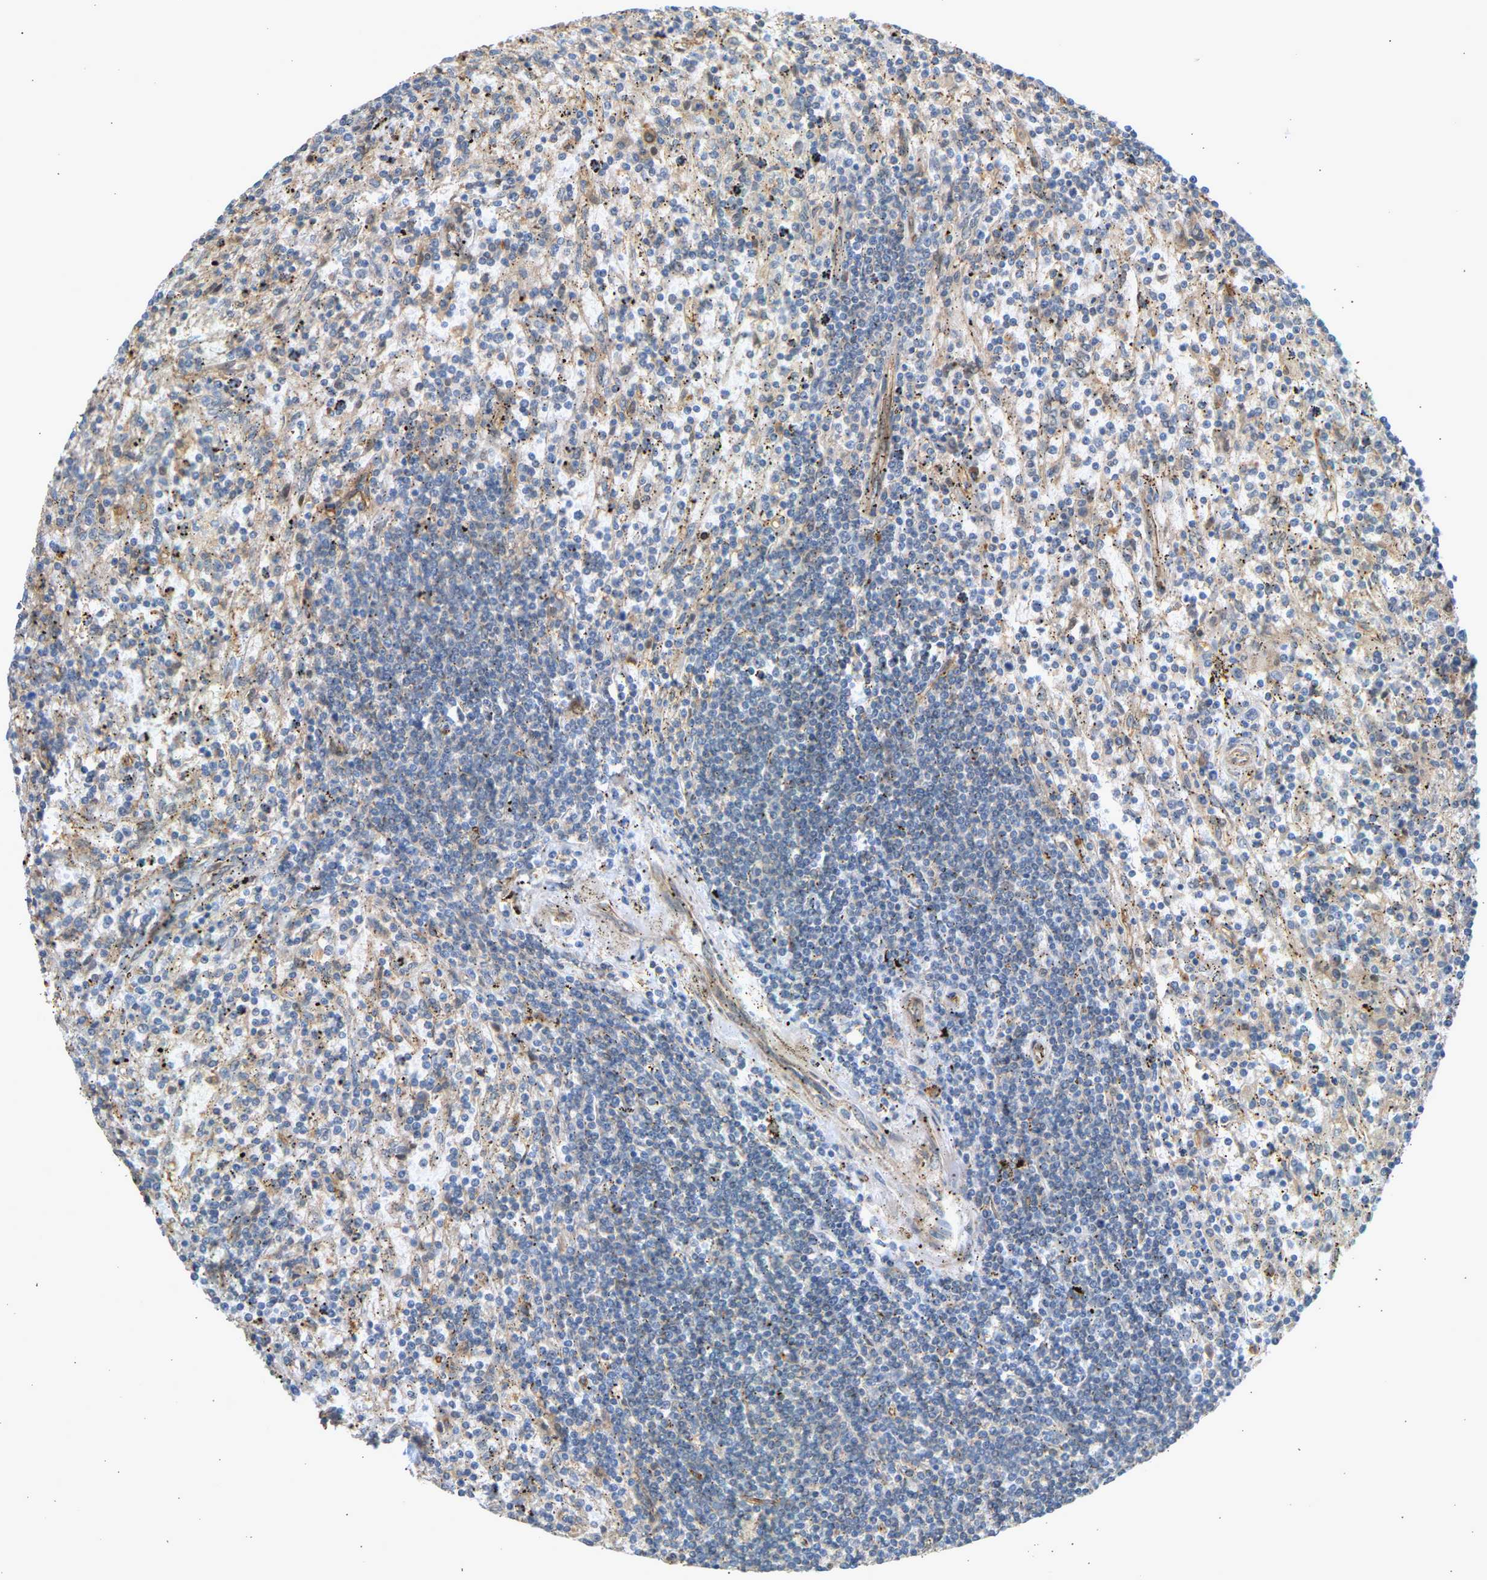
{"staining": {"intensity": "negative", "quantity": "none", "location": "none"}, "tissue": "lymphoma", "cell_type": "Tumor cells", "image_type": "cancer", "snomed": [{"axis": "morphology", "description": "Malignant lymphoma, non-Hodgkin's type, Low grade"}, {"axis": "topography", "description": "Spleen"}], "caption": "Malignant lymphoma, non-Hodgkin's type (low-grade) was stained to show a protein in brown. There is no significant positivity in tumor cells.", "gene": "RGL1", "patient": {"sex": "male", "age": 76}}